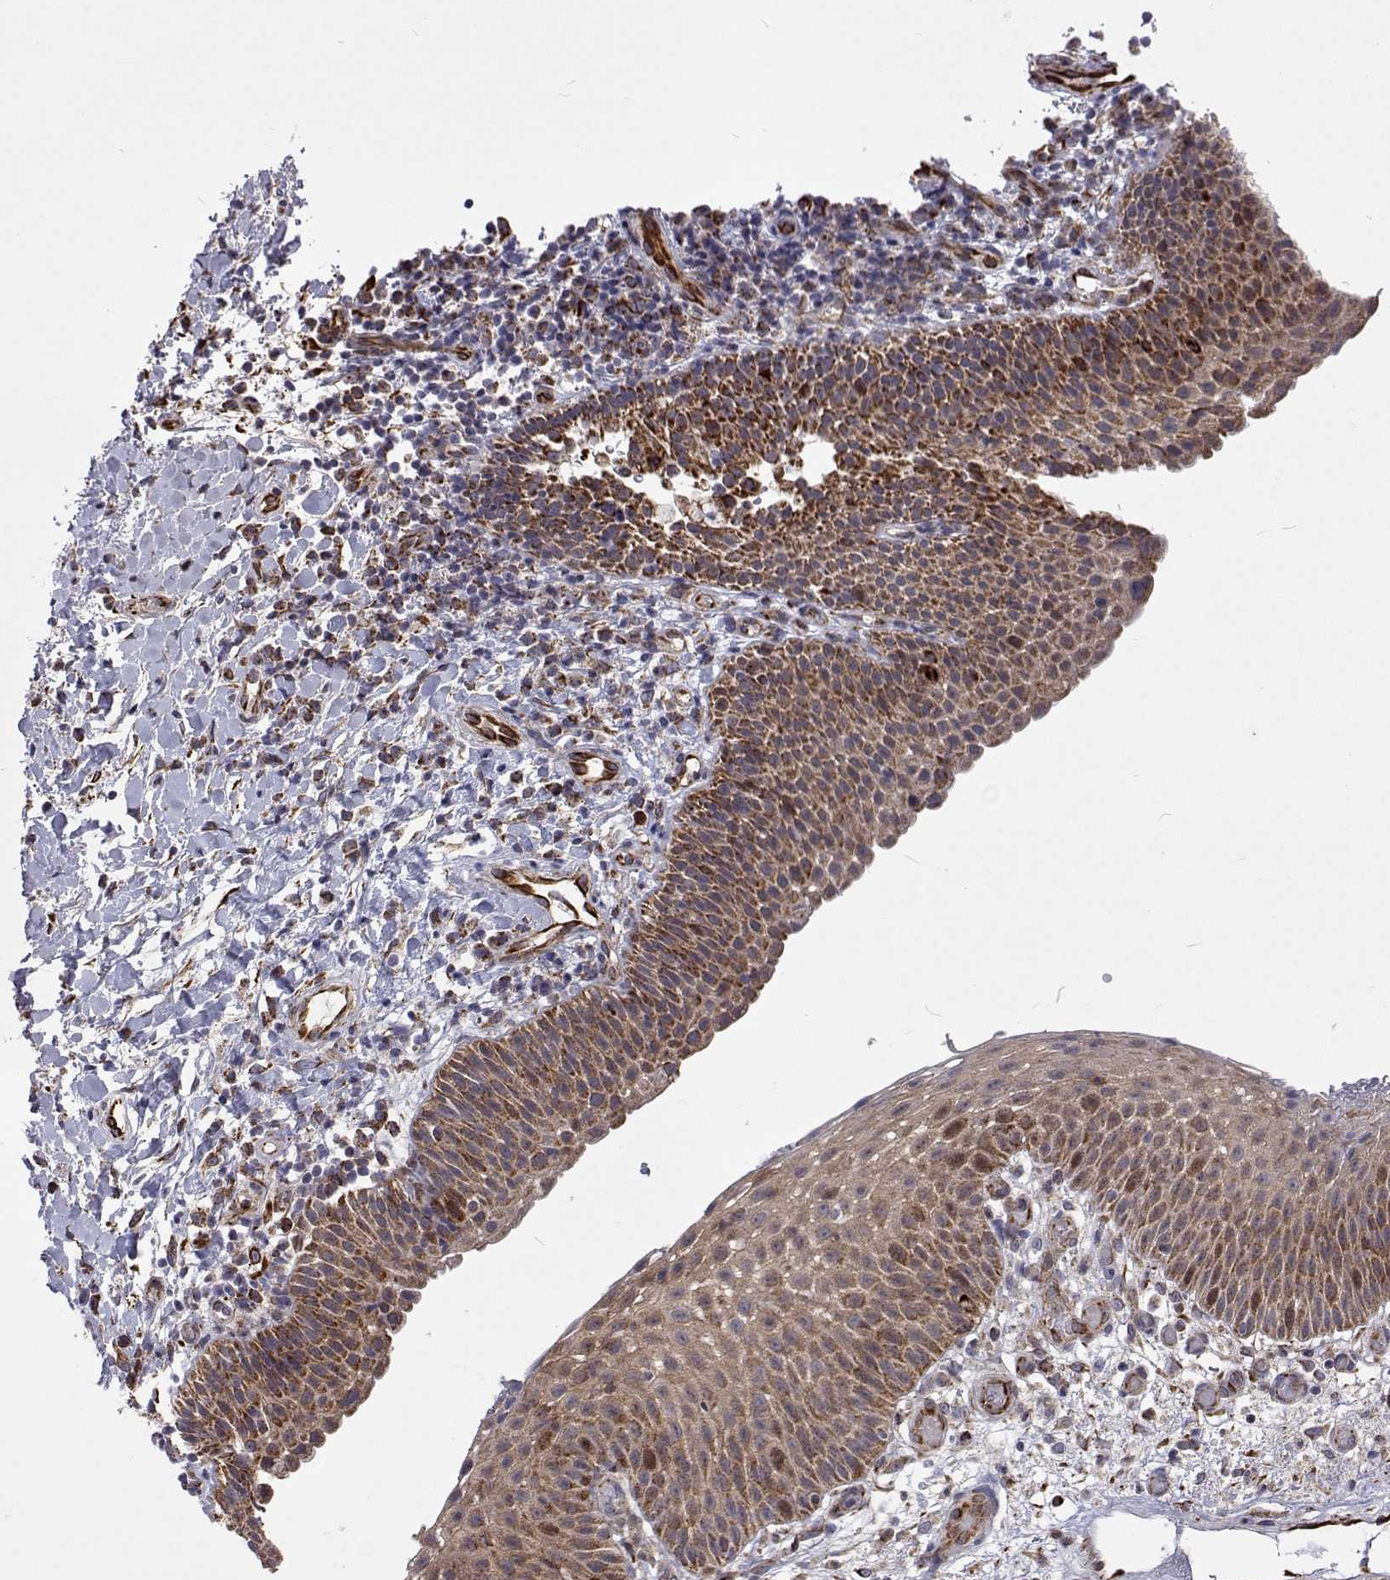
{"staining": {"intensity": "moderate", "quantity": ">75%", "location": "cytoplasmic/membranous"}, "tissue": "nasopharynx", "cell_type": "Respiratory epithelial cells", "image_type": "normal", "snomed": [{"axis": "morphology", "description": "Normal tissue, NOS"}, {"axis": "morphology", "description": "Inflammation, NOS"}, {"axis": "topography", "description": "Nasopharynx"}], "caption": "Protein staining of unremarkable nasopharynx reveals moderate cytoplasmic/membranous expression in about >75% of respiratory epithelial cells. (brown staining indicates protein expression, while blue staining denotes nuclei).", "gene": "DHTKD1", "patient": {"sex": "male", "age": 54}}